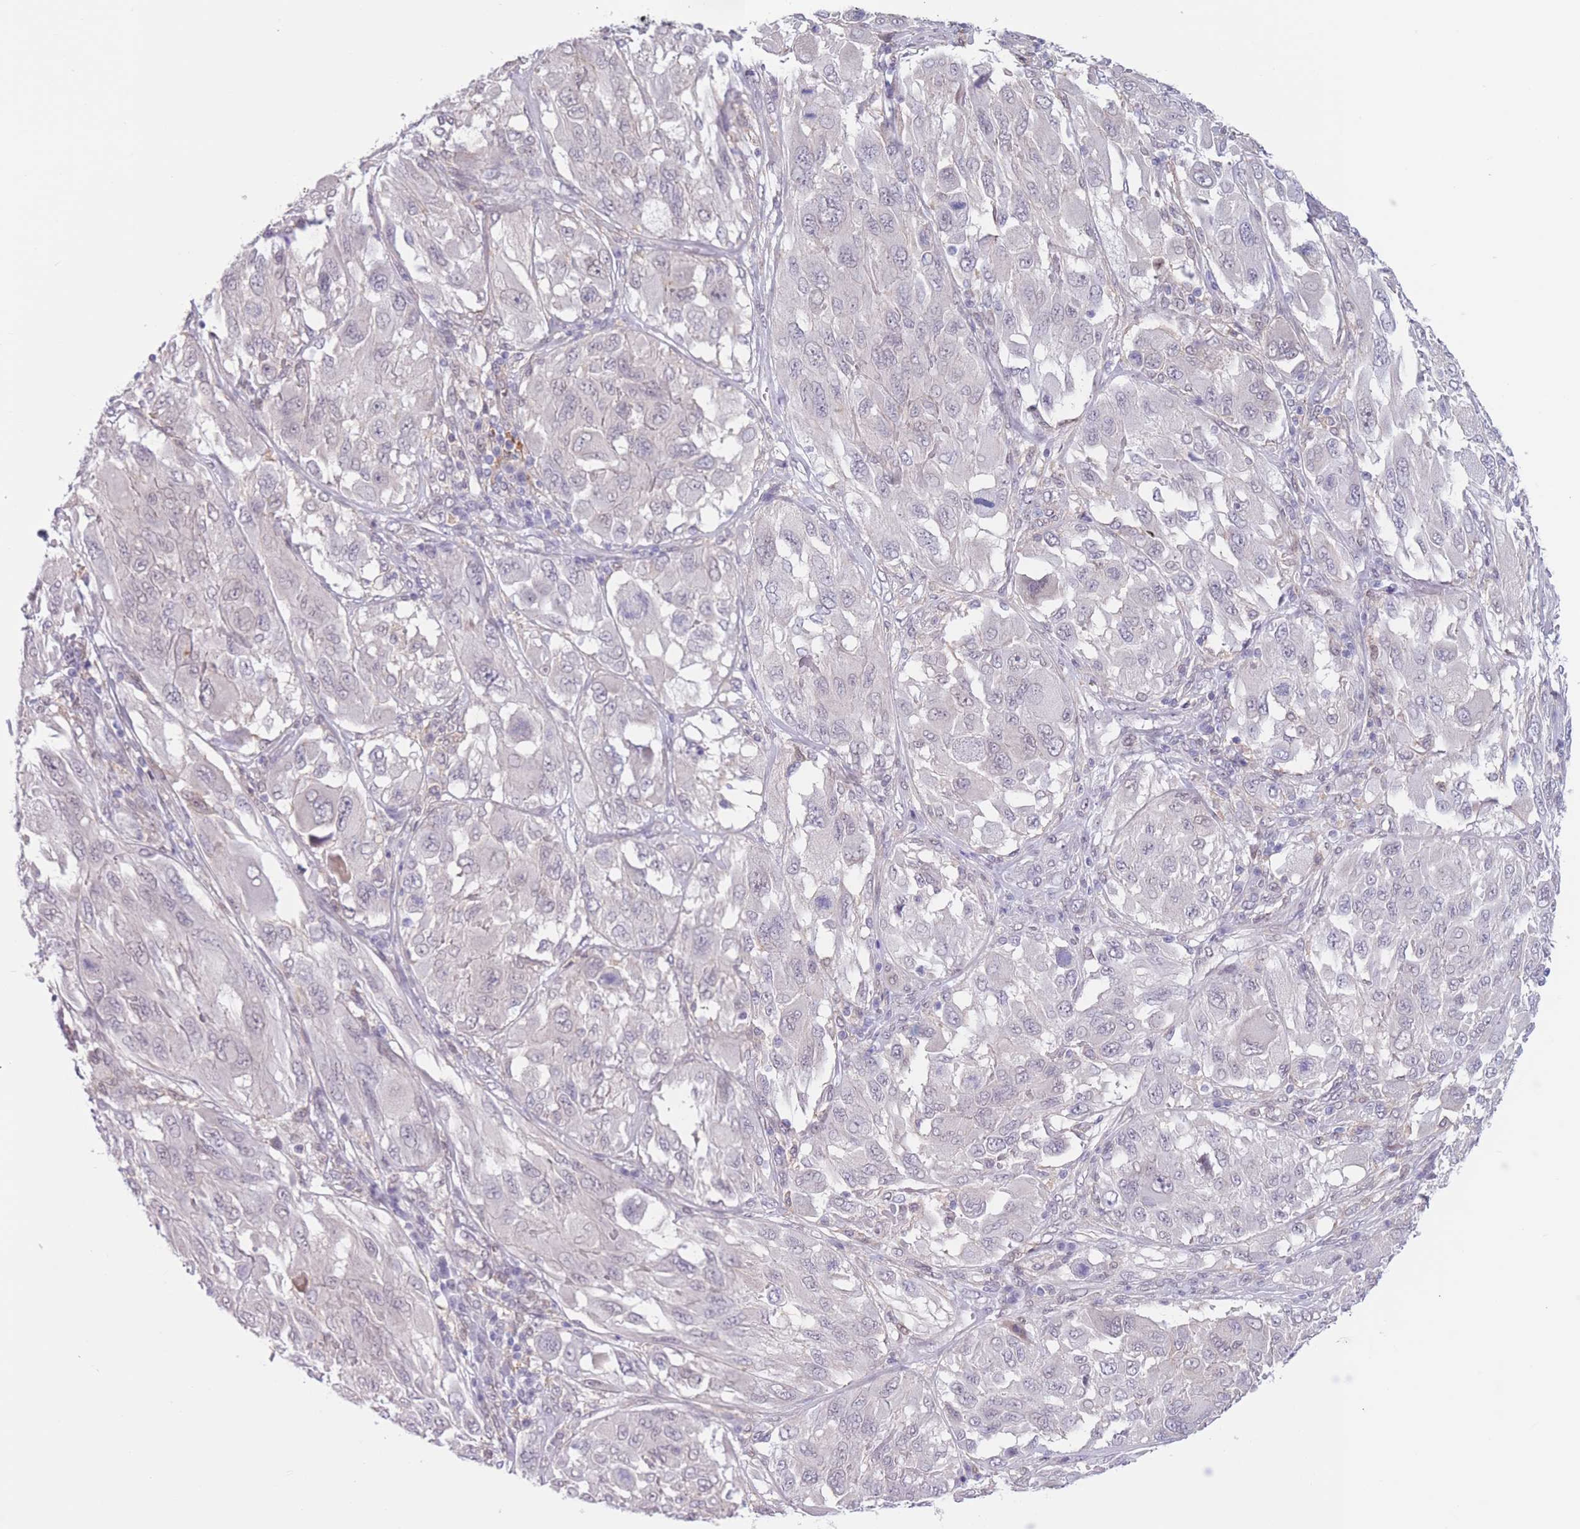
{"staining": {"intensity": "negative", "quantity": "none", "location": "none"}, "tissue": "melanoma", "cell_type": "Tumor cells", "image_type": "cancer", "snomed": [{"axis": "morphology", "description": "Malignant melanoma, NOS"}, {"axis": "topography", "description": "Skin"}], "caption": "Immunohistochemistry (IHC) of malignant melanoma exhibits no positivity in tumor cells.", "gene": "PODXL", "patient": {"sex": "female", "age": 91}}